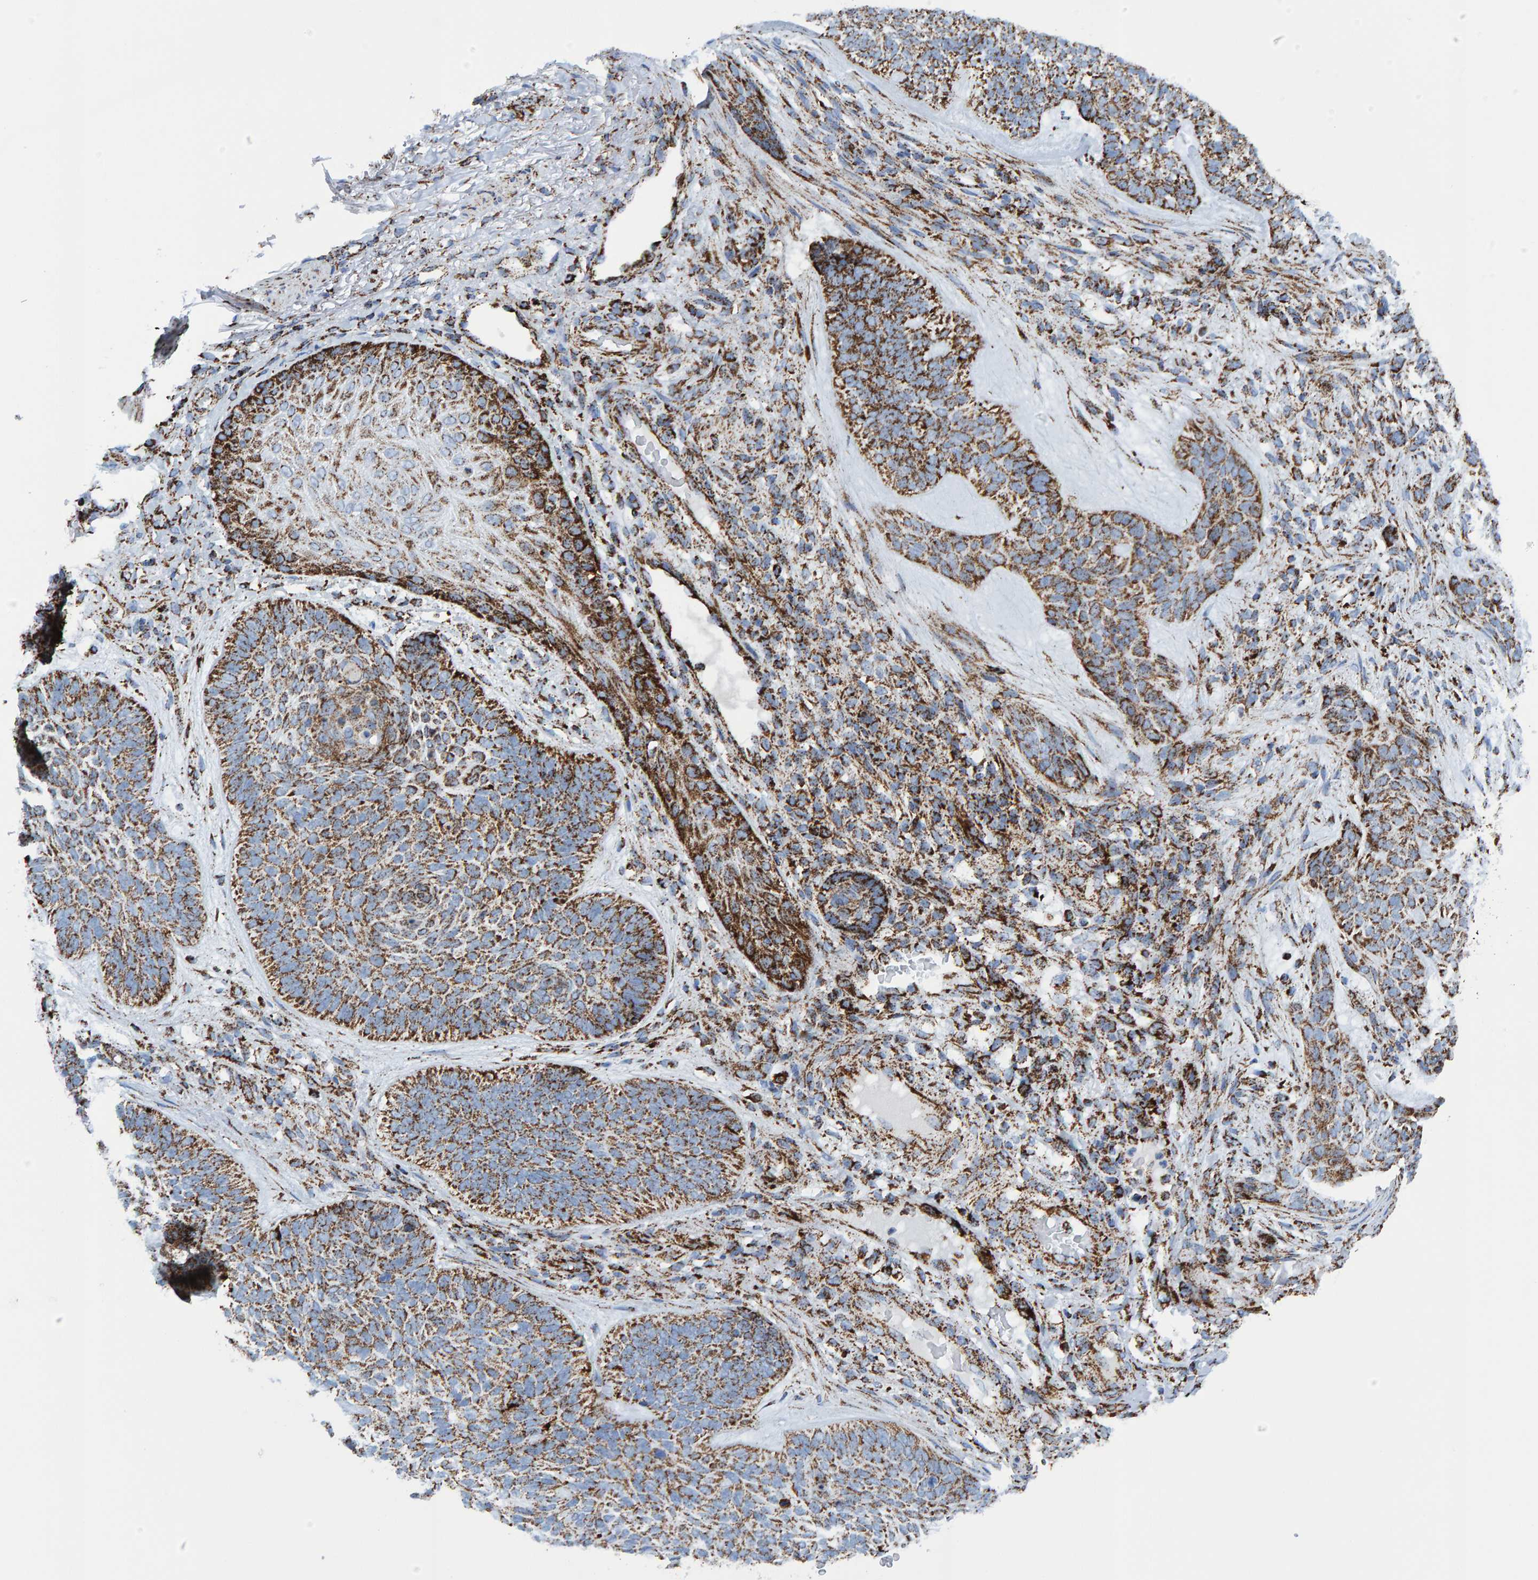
{"staining": {"intensity": "strong", "quantity": ">75%", "location": "cytoplasmic/membranous"}, "tissue": "skin cancer", "cell_type": "Tumor cells", "image_type": "cancer", "snomed": [{"axis": "morphology", "description": "Basal cell carcinoma"}, {"axis": "topography", "description": "Skin"}], "caption": "Human skin cancer (basal cell carcinoma) stained for a protein (brown) reveals strong cytoplasmic/membranous positive positivity in approximately >75% of tumor cells.", "gene": "ENSG00000262660", "patient": {"sex": "male", "age": 55}}